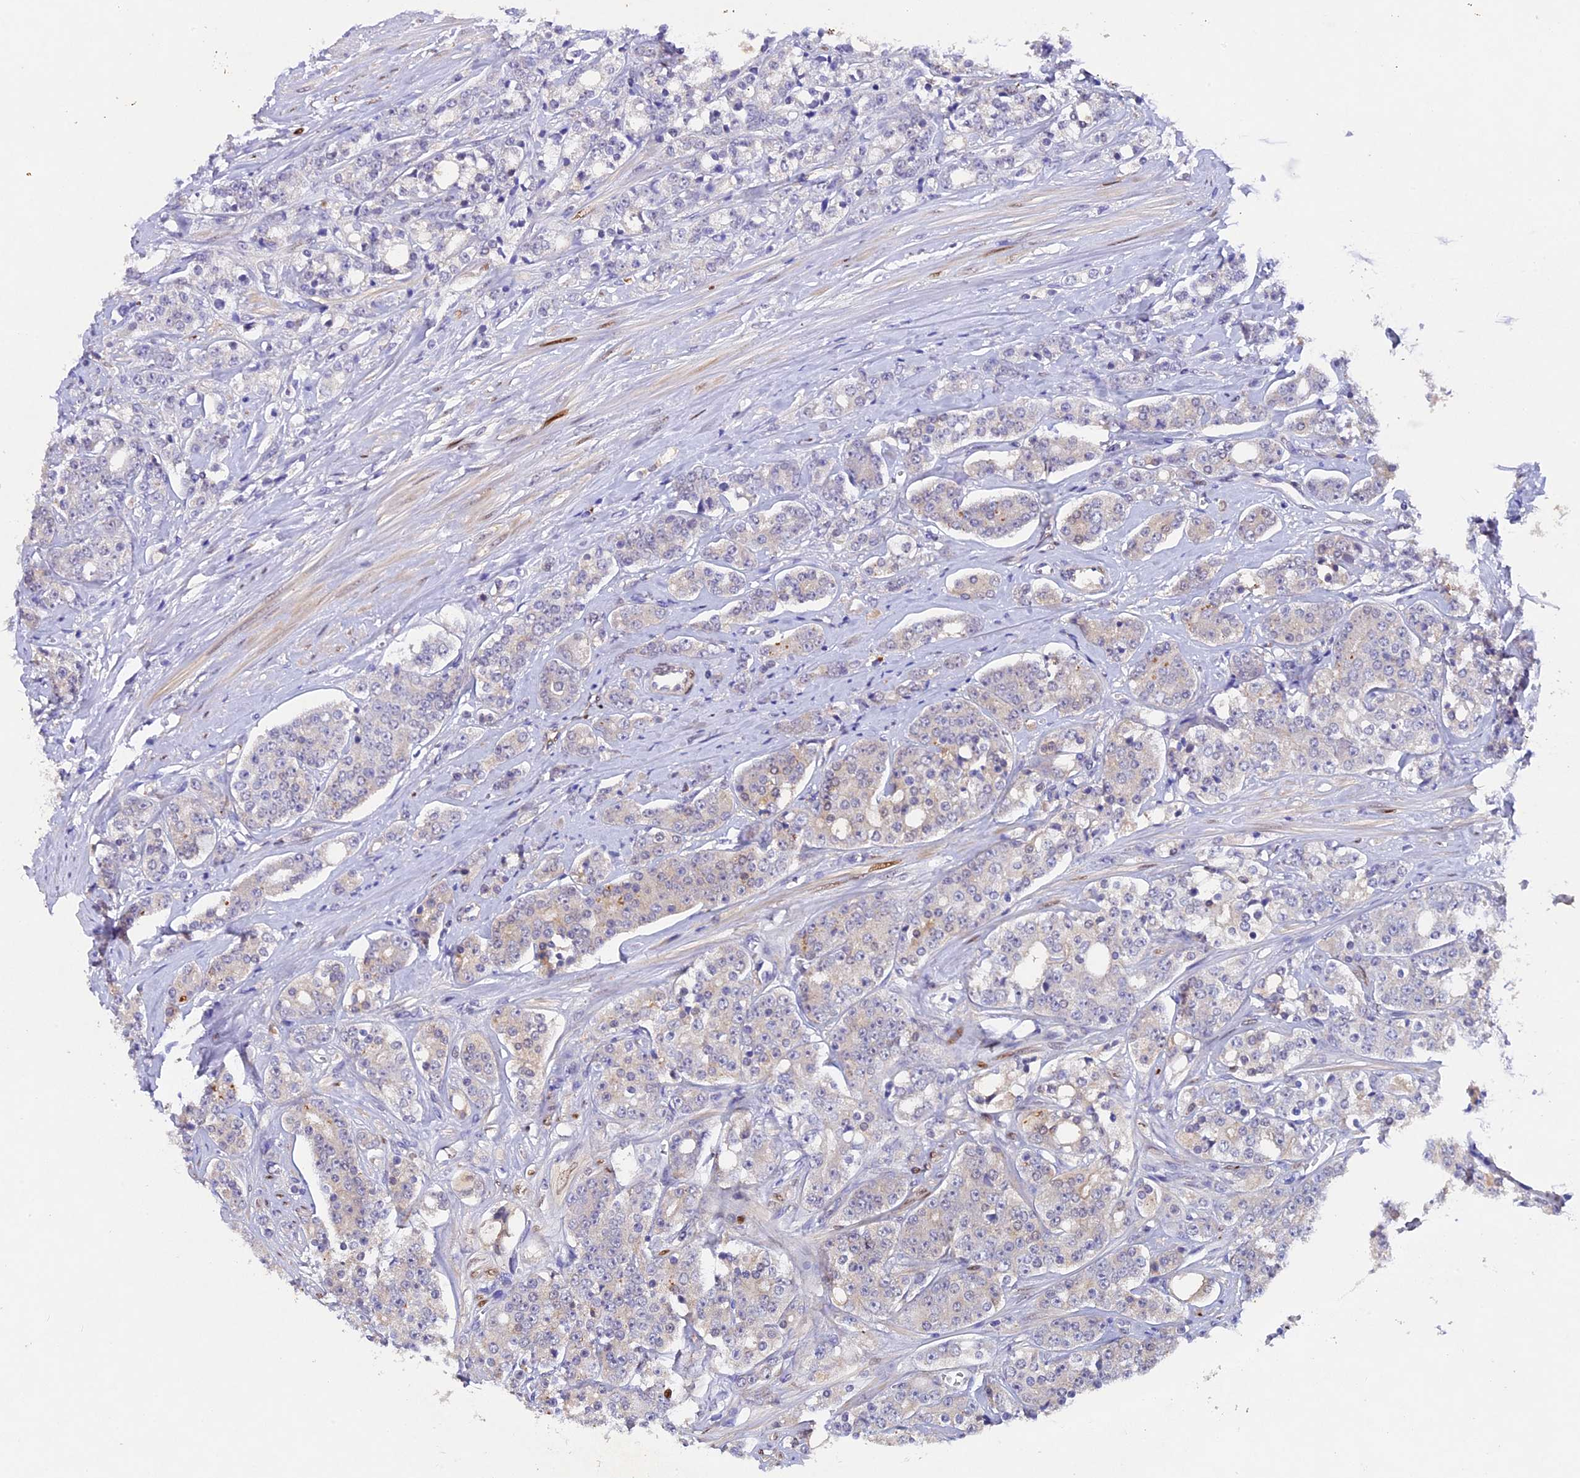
{"staining": {"intensity": "negative", "quantity": "none", "location": "none"}, "tissue": "prostate cancer", "cell_type": "Tumor cells", "image_type": "cancer", "snomed": [{"axis": "morphology", "description": "Adenocarcinoma, High grade"}, {"axis": "topography", "description": "Prostate"}], "caption": "A photomicrograph of human prostate adenocarcinoma (high-grade) is negative for staining in tumor cells.", "gene": "TGDS", "patient": {"sex": "male", "age": 62}}